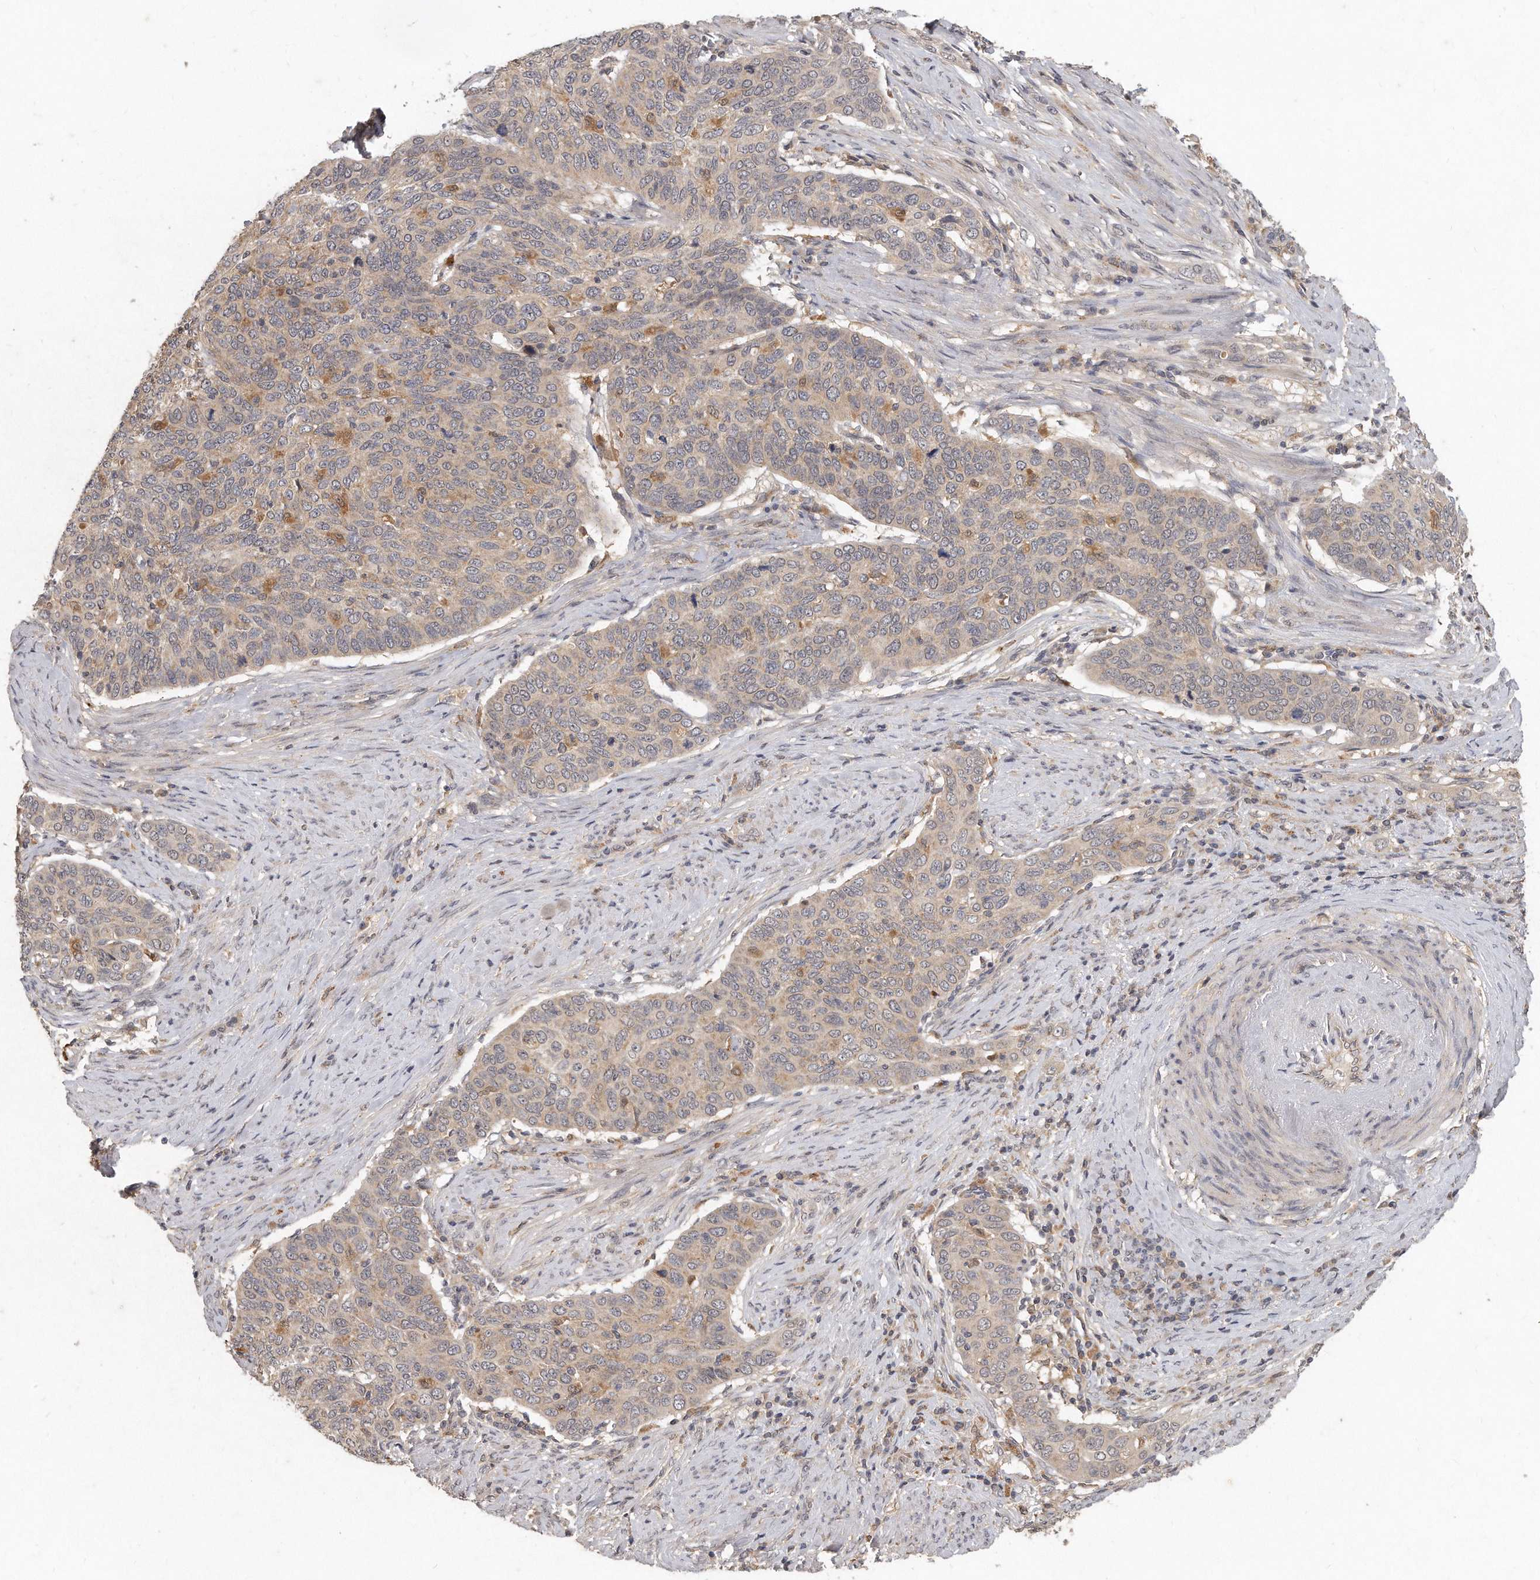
{"staining": {"intensity": "weak", "quantity": "25%-75%", "location": "cytoplasmic/membranous"}, "tissue": "cervical cancer", "cell_type": "Tumor cells", "image_type": "cancer", "snomed": [{"axis": "morphology", "description": "Squamous cell carcinoma, NOS"}, {"axis": "topography", "description": "Cervix"}], "caption": "This photomicrograph exhibits IHC staining of human cervical squamous cell carcinoma, with low weak cytoplasmic/membranous expression in about 25%-75% of tumor cells.", "gene": "LGALS8", "patient": {"sex": "female", "age": 60}}